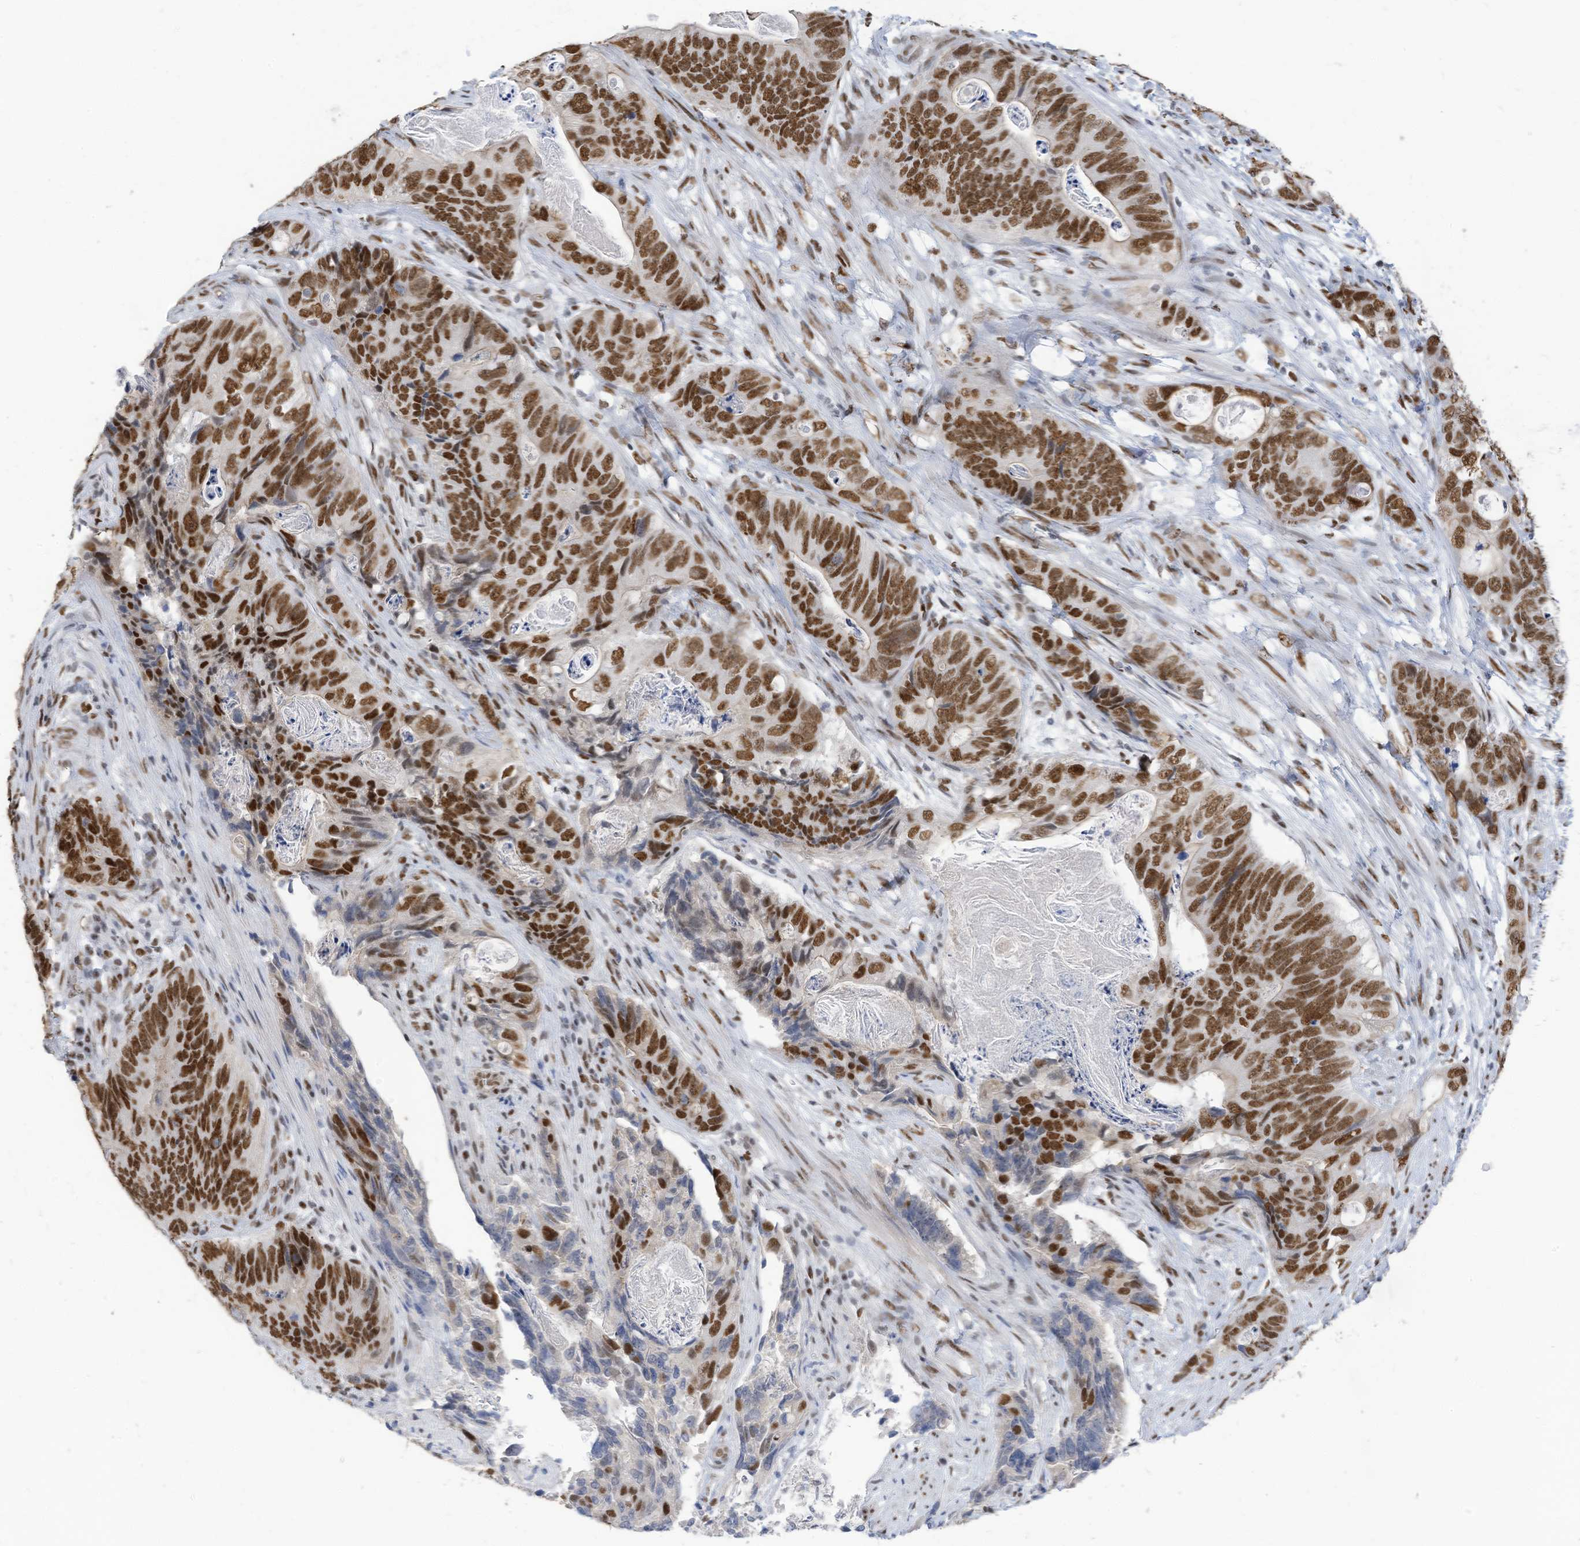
{"staining": {"intensity": "moderate", "quantity": ">75%", "location": "nuclear"}, "tissue": "stomach cancer", "cell_type": "Tumor cells", "image_type": "cancer", "snomed": [{"axis": "morphology", "description": "Normal tissue, NOS"}, {"axis": "morphology", "description": "Adenocarcinoma, NOS"}, {"axis": "topography", "description": "Stomach"}], "caption": "Immunohistochemical staining of human stomach cancer exhibits medium levels of moderate nuclear positivity in about >75% of tumor cells.", "gene": "KHSRP", "patient": {"sex": "female", "age": 89}}